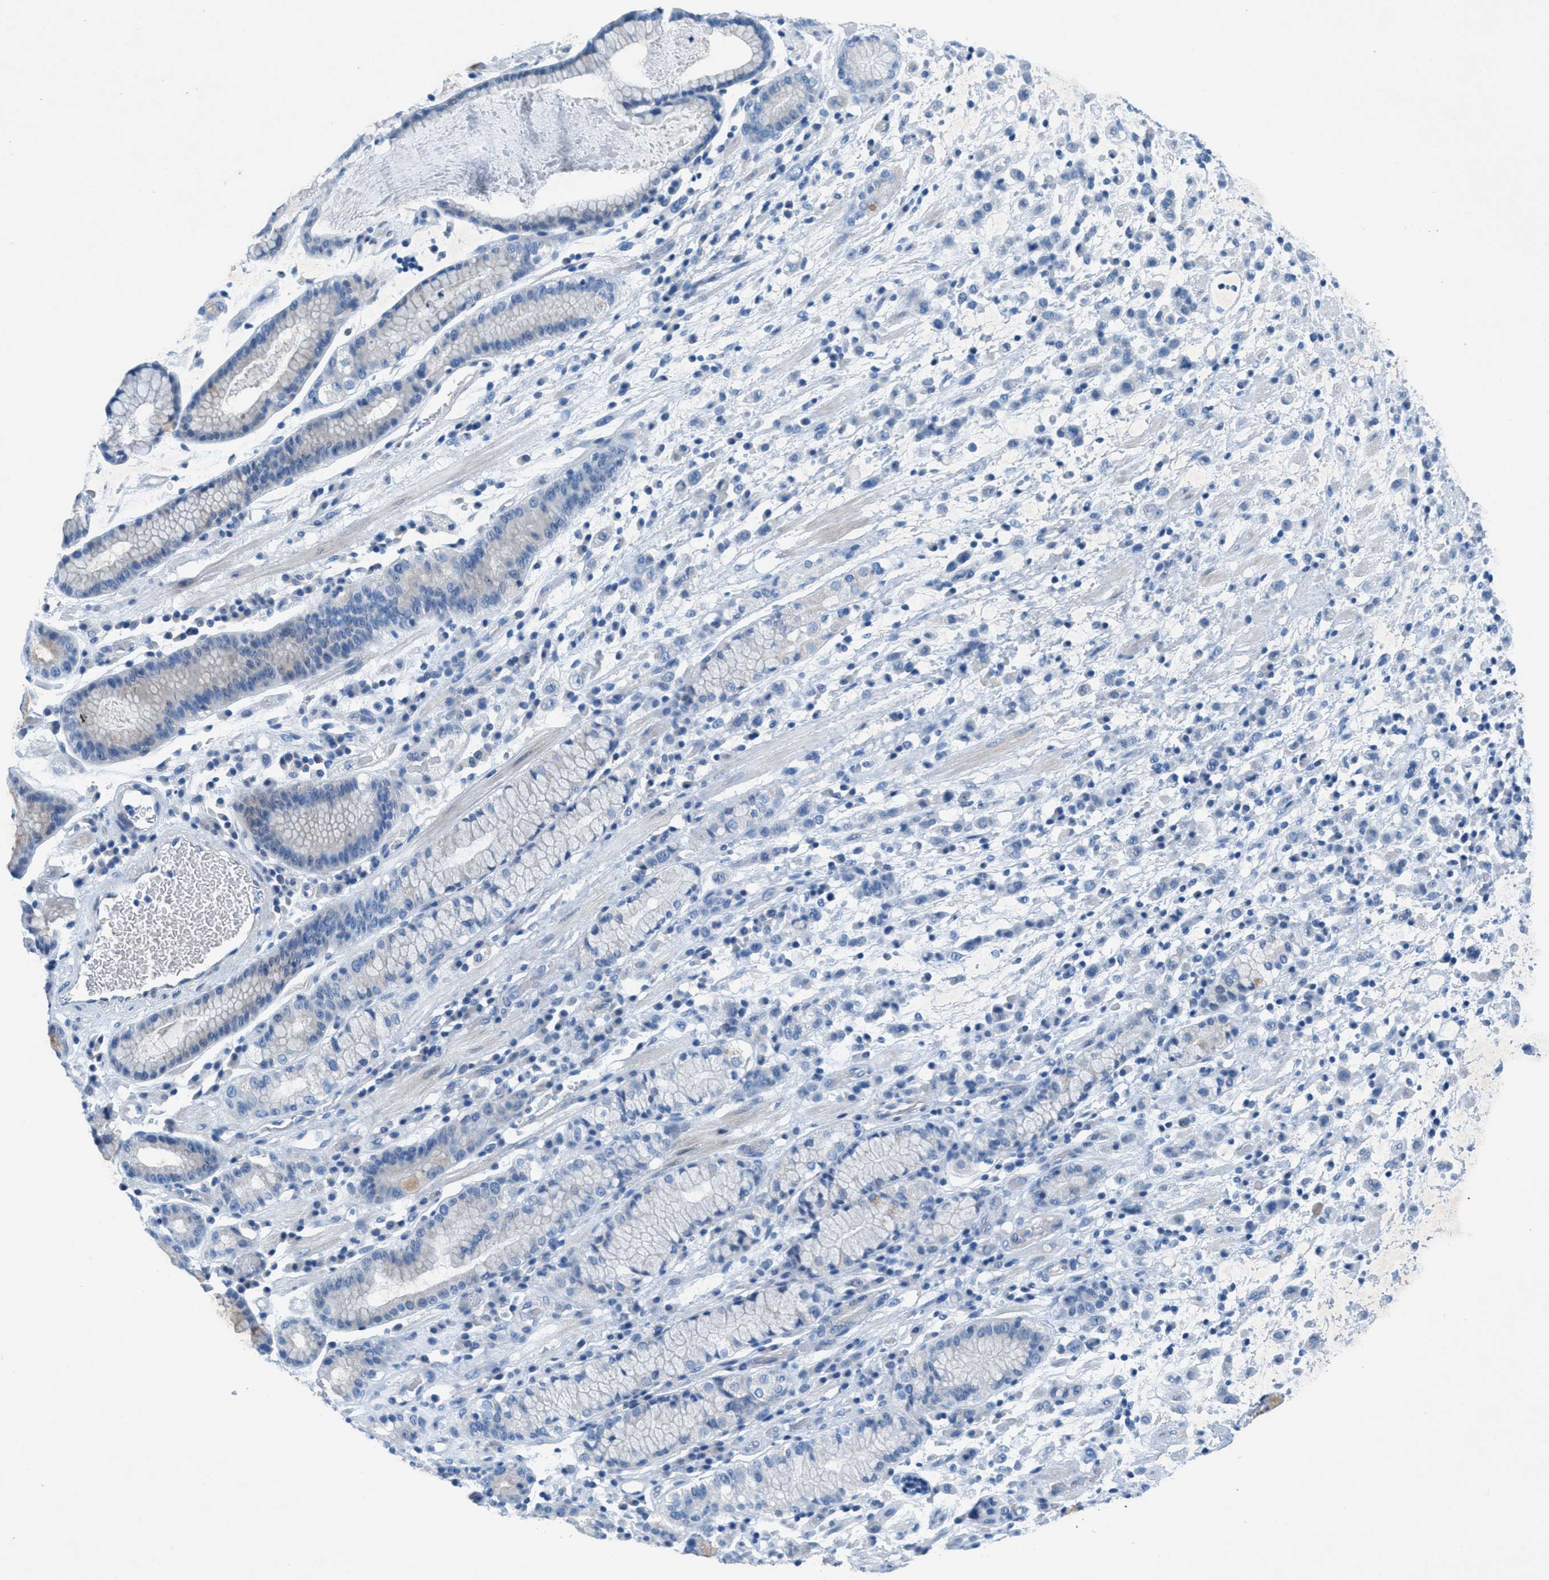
{"staining": {"intensity": "weak", "quantity": "<25%", "location": "cytoplasmic/membranous"}, "tissue": "stomach cancer", "cell_type": "Tumor cells", "image_type": "cancer", "snomed": [{"axis": "morphology", "description": "Adenocarcinoma, NOS"}, {"axis": "topography", "description": "Stomach, lower"}], "caption": "This is a photomicrograph of immunohistochemistry staining of stomach cancer (adenocarcinoma), which shows no staining in tumor cells.", "gene": "GALNT17", "patient": {"sex": "male", "age": 88}}